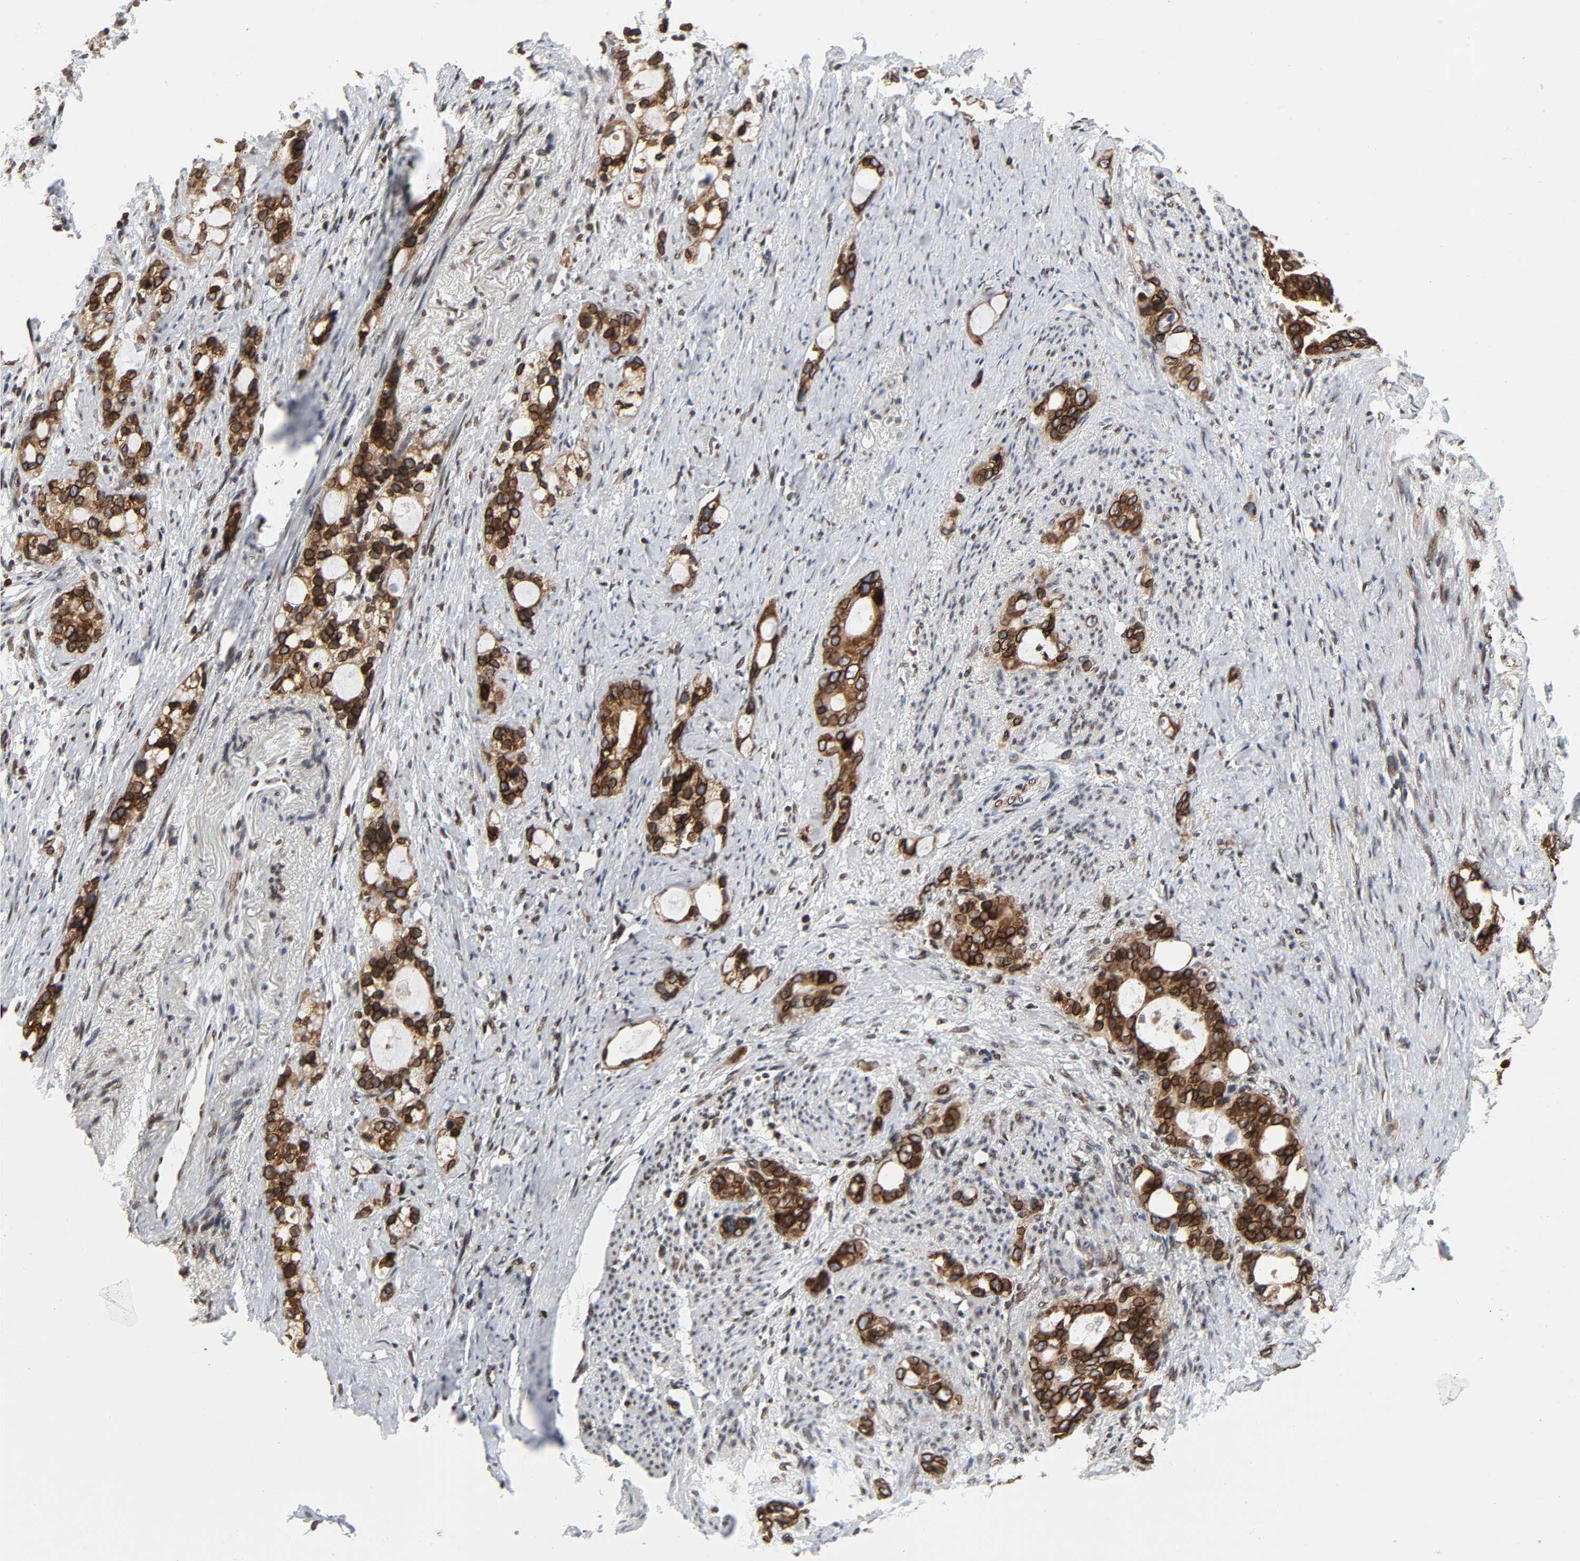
{"staining": {"intensity": "strong", "quantity": ">75%", "location": "cytoplasmic/membranous,nuclear"}, "tissue": "stomach cancer", "cell_type": "Tumor cells", "image_type": "cancer", "snomed": [{"axis": "morphology", "description": "Adenocarcinoma, NOS"}, {"axis": "topography", "description": "Stomach"}], "caption": "Tumor cells display high levels of strong cytoplasmic/membranous and nuclear positivity in about >75% of cells in stomach cancer (adenocarcinoma). The staining is performed using DAB brown chromogen to label protein expression. The nuclei are counter-stained blue using hematoxylin.", "gene": "RANGAP1", "patient": {"sex": "female", "age": 75}}